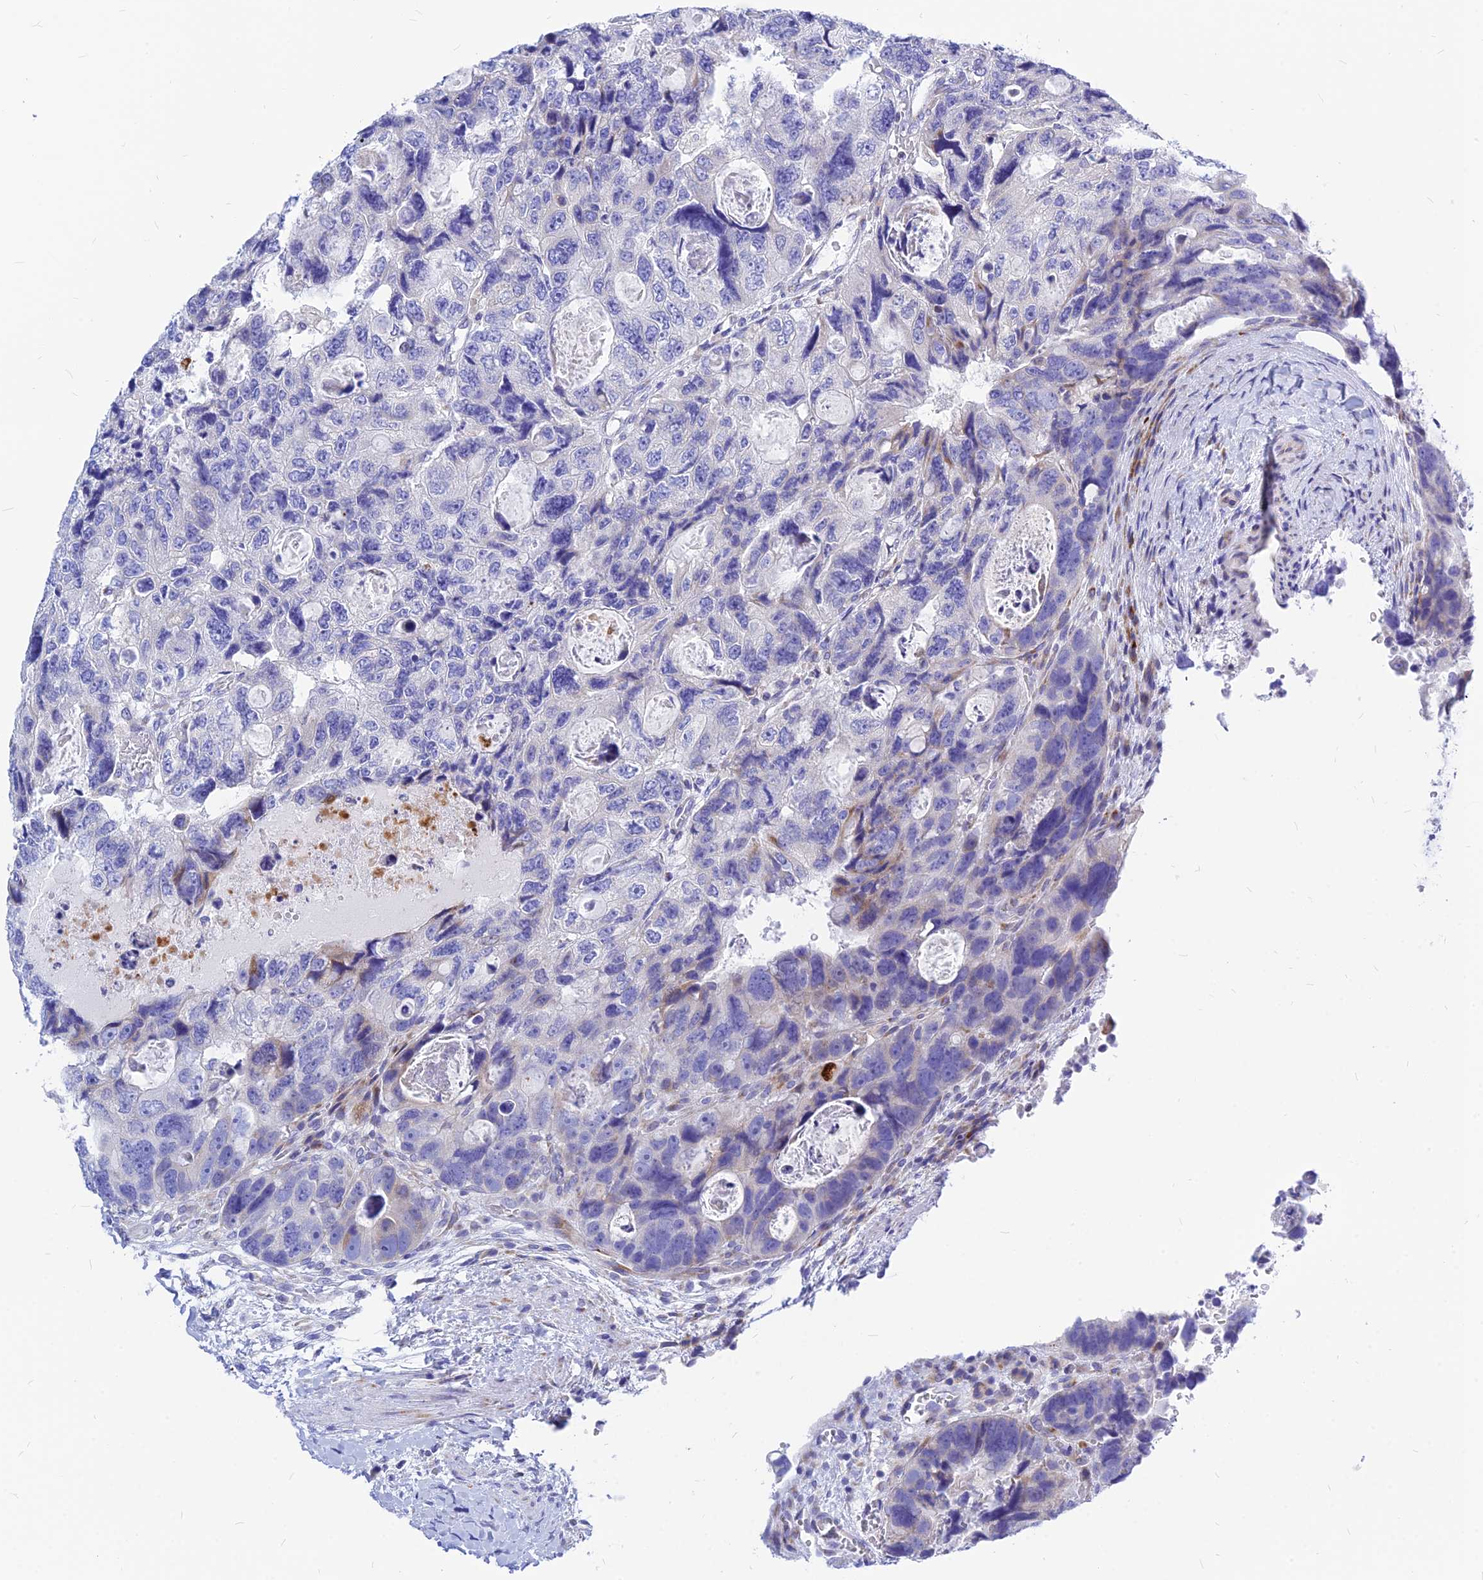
{"staining": {"intensity": "negative", "quantity": "none", "location": "none"}, "tissue": "colorectal cancer", "cell_type": "Tumor cells", "image_type": "cancer", "snomed": [{"axis": "morphology", "description": "Adenocarcinoma, NOS"}, {"axis": "topography", "description": "Rectum"}], "caption": "Immunohistochemistry photomicrograph of adenocarcinoma (colorectal) stained for a protein (brown), which exhibits no expression in tumor cells.", "gene": "CNOT6", "patient": {"sex": "male", "age": 59}}